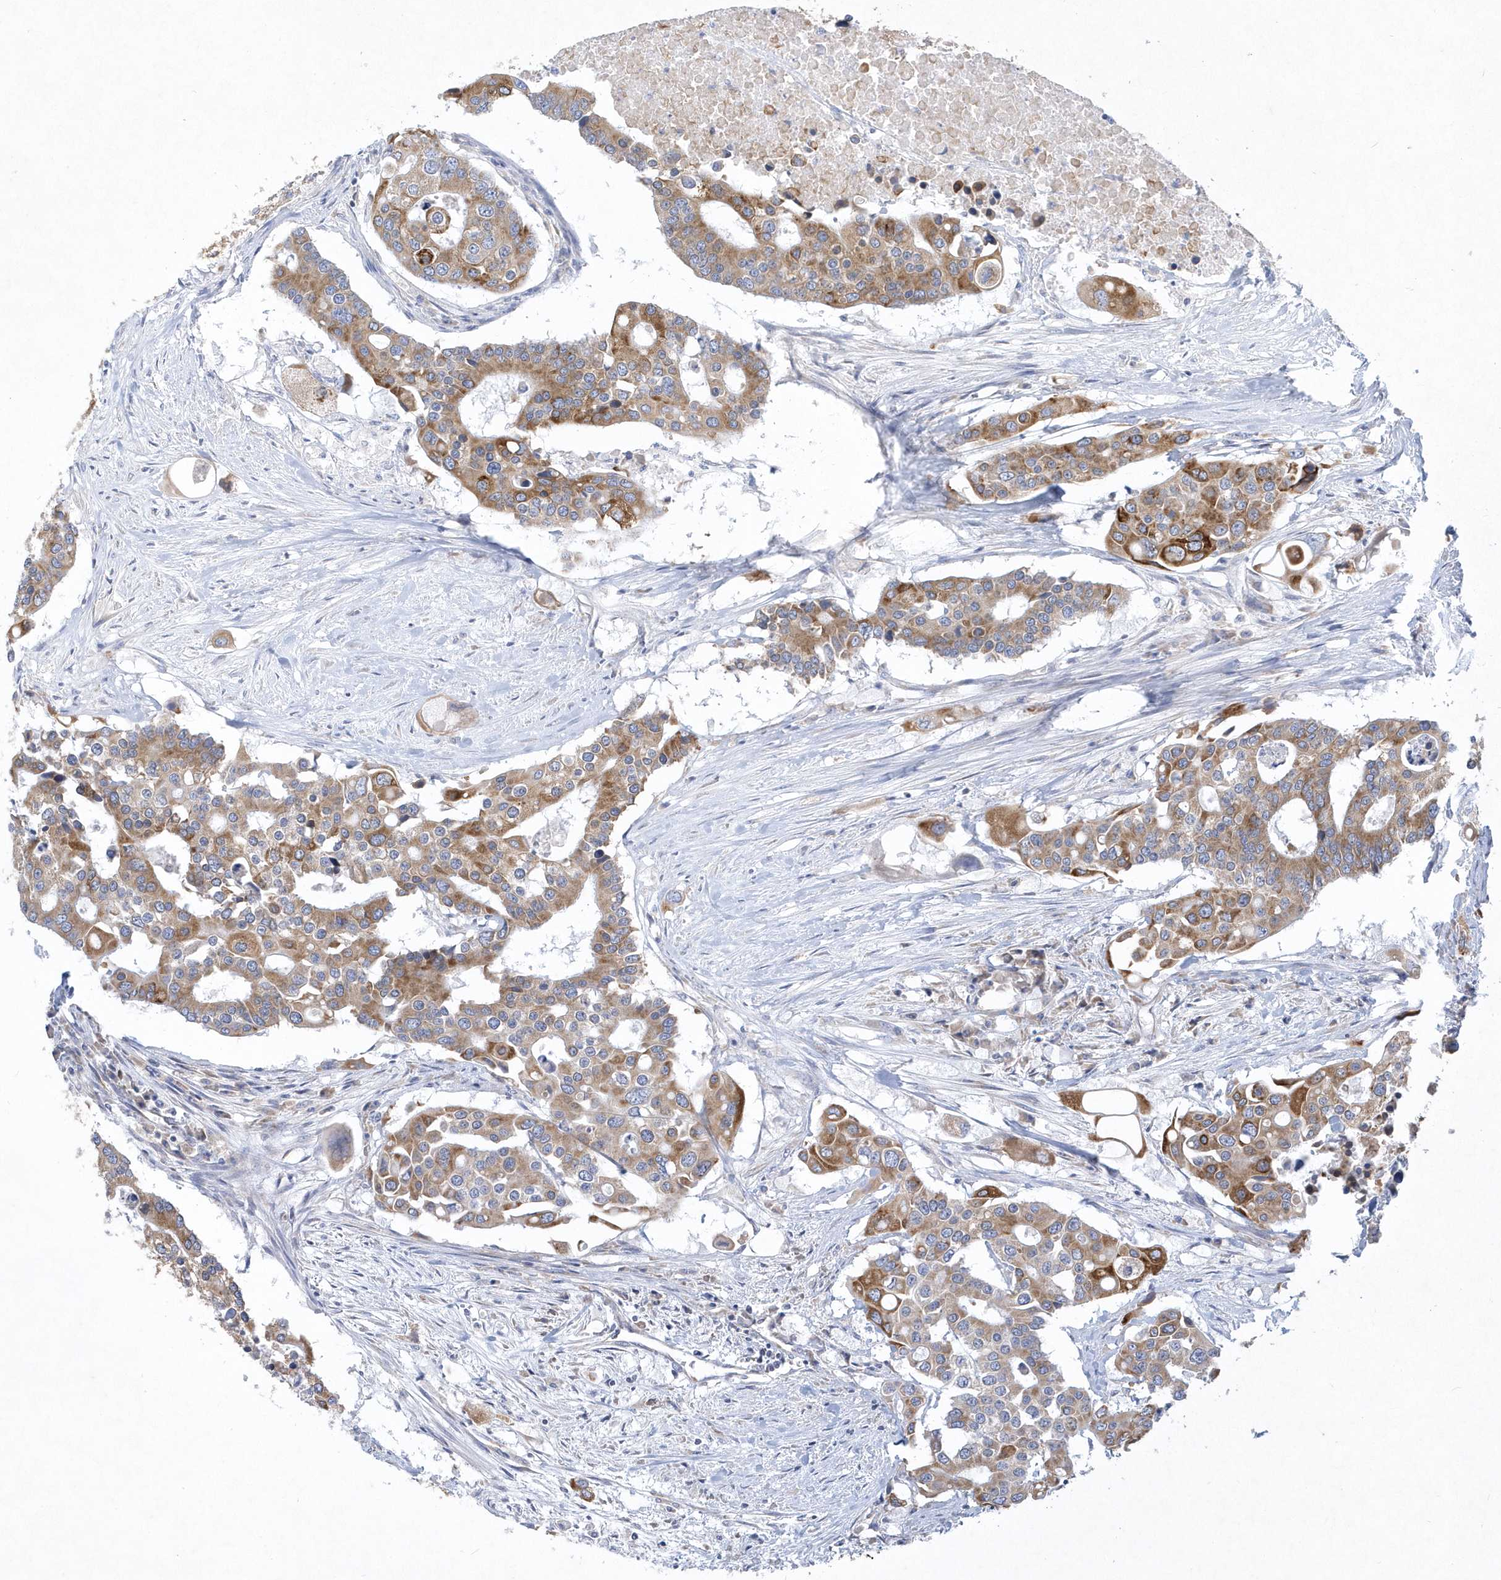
{"staining": {"intensity": "moderate", "quantity": ">75%", "location": "cytoplasmic/membranous"}, "tissue": "colorectal cancer", "cell_type": "Tumor cells", "image_type": "cancer", "snomed": [{"axis": "morphology", "description": "Adenocarcinoma, NOS"}, {"axis": "topography", "description": "Colon"}], "caption": "Protein expression analysis of human colorectal cancer (adenocarcinoma) reveals moderate cytoplasmic/membranous staining in about >75% of tumor cells.", "gene": "DGAT1", "patient": {"sex": "male", "age": 77}}